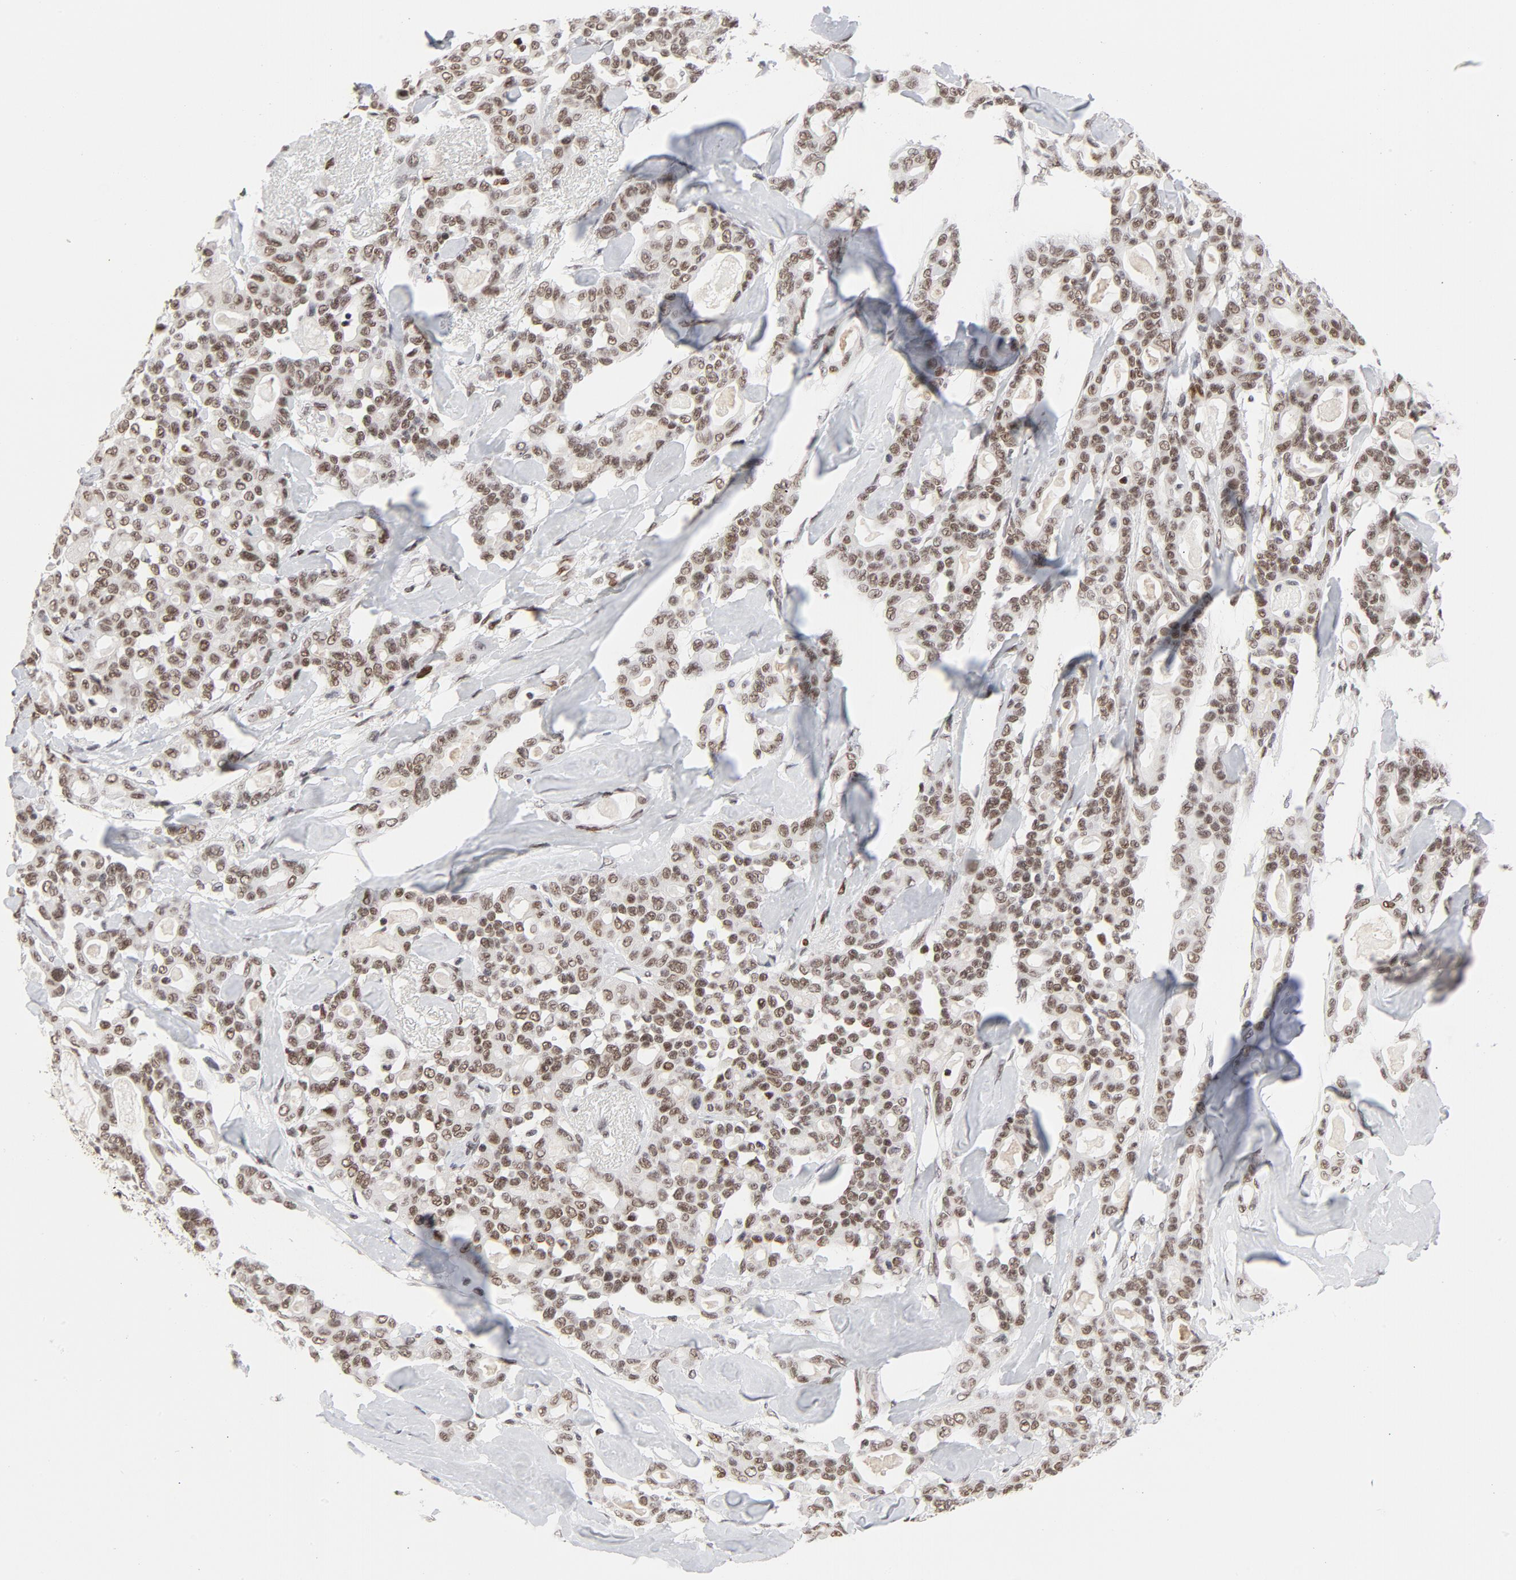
{"staining": {"intensity": "moderate", "quantity": ">75%", "location": "nuclear"}, "tissue": "pancreatic cancer", "cell_type": "Tumor cells", "image_type": "cancer", "snomed": [{"axis": "morphology", "description": "Adenocarcinoma, NOS"}, {"axis": "topography", "description": "Pancreas"}], "caption": "Approximately >75% of tumor cells in human pancreatic cancer (adenocarcinoma) exhibit moderate nuclear protein staining as visualized by brown immunohistochemical staining.", "gene": "RFC4", "patient": {"sex": "male", "age": 63}}